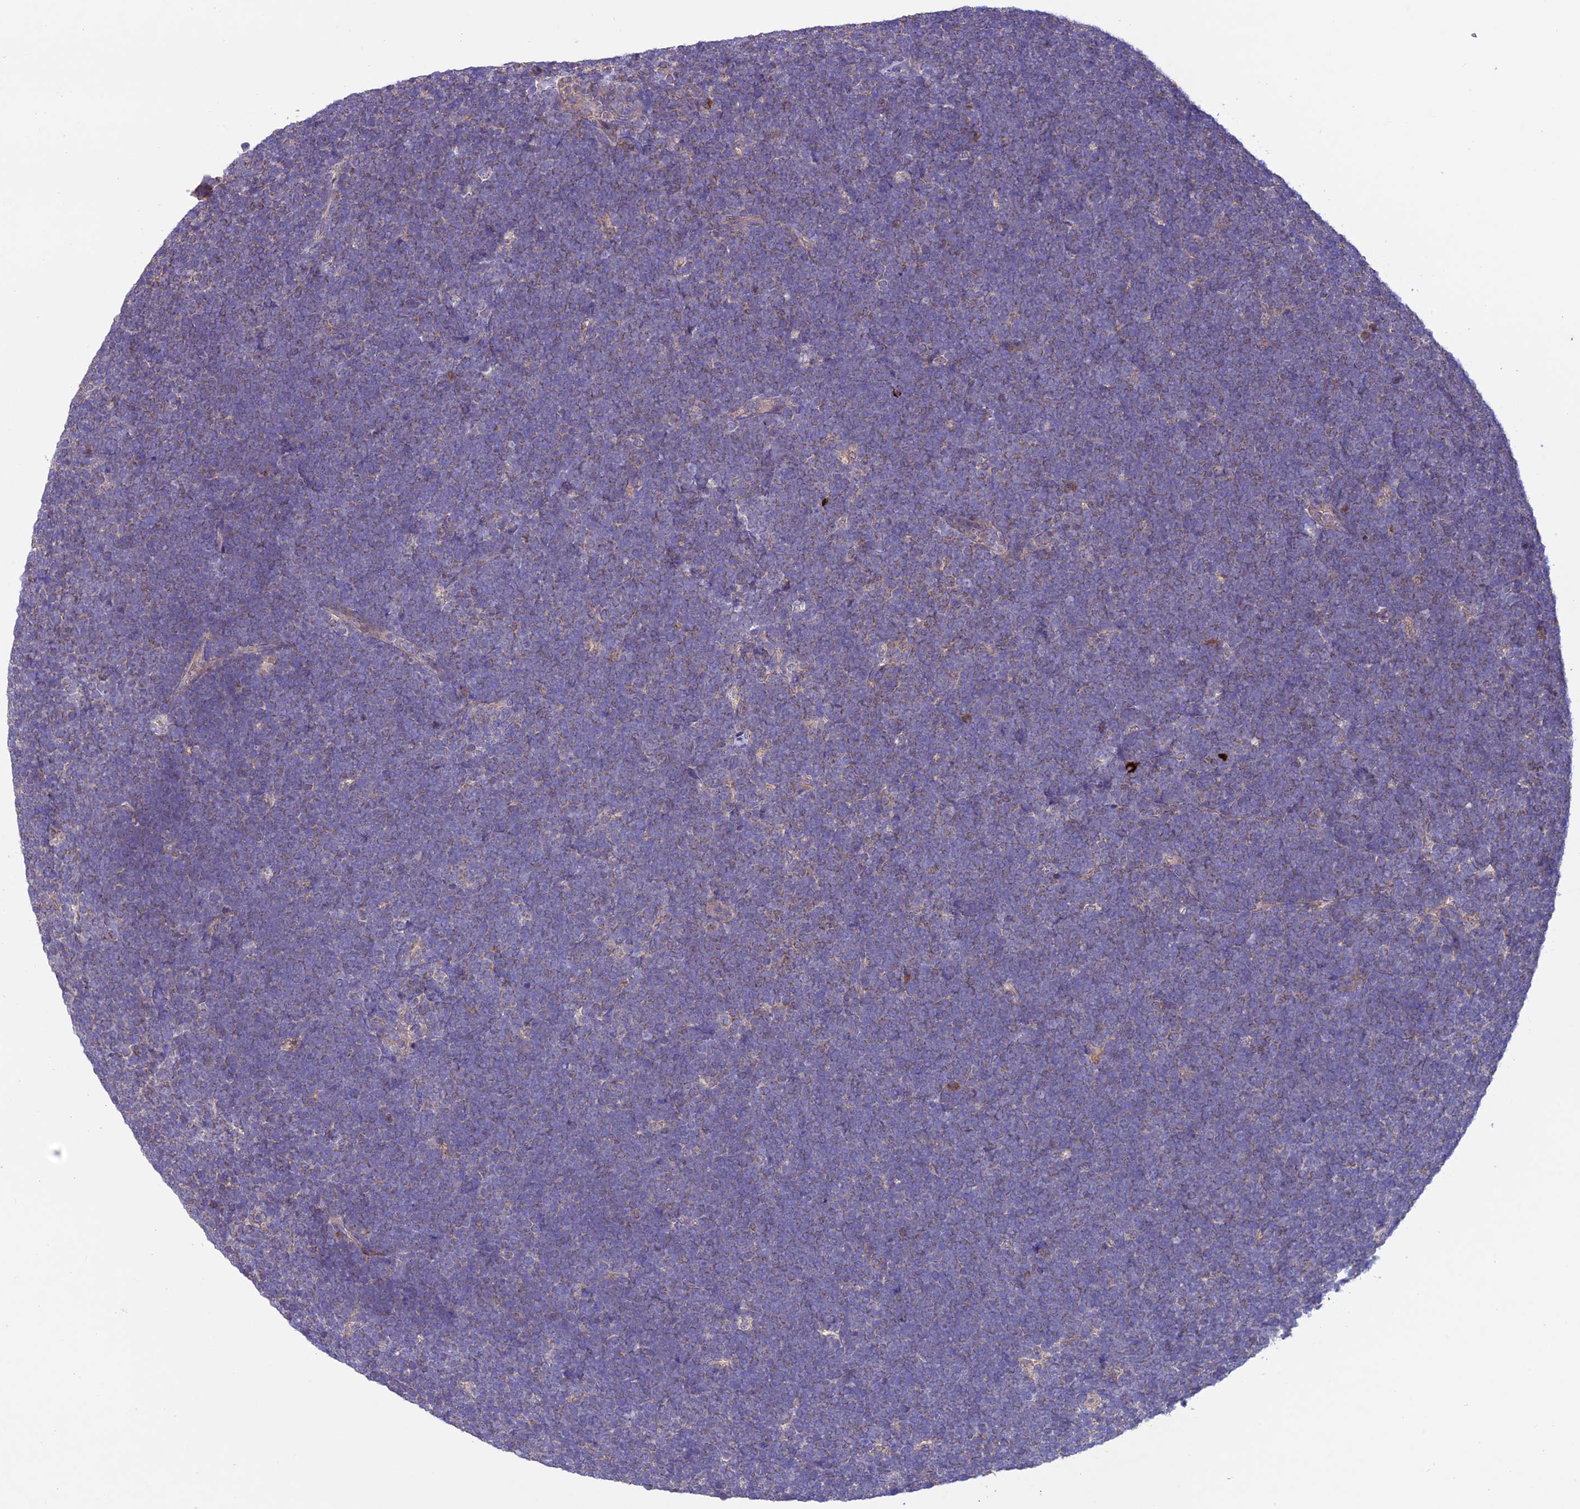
{"staining": {"intensity": "negative", "quantity": "none", "location": "none"}, "tissue": "lymphoma", "cell_type": "Tumor cells", "image_type": "cancer", "snomed": [{"axis": "morphology", "description": "Malignant lymphoma, non-Hodgkin's type, High grade"}, {"axis": "topography", "description": "Lymph node"}], "caption": "Tumor cells show no significant expression in high-grade malignant lymphoma, non-Hodgkin's type. (Brightfield microscopy of DAB (3,3'-diaminobenzidine) immunohistochemistry (IHC) at high magnification).", "gene": "NDUFAF1", "patient": {"sex": "male", "age": 13}}